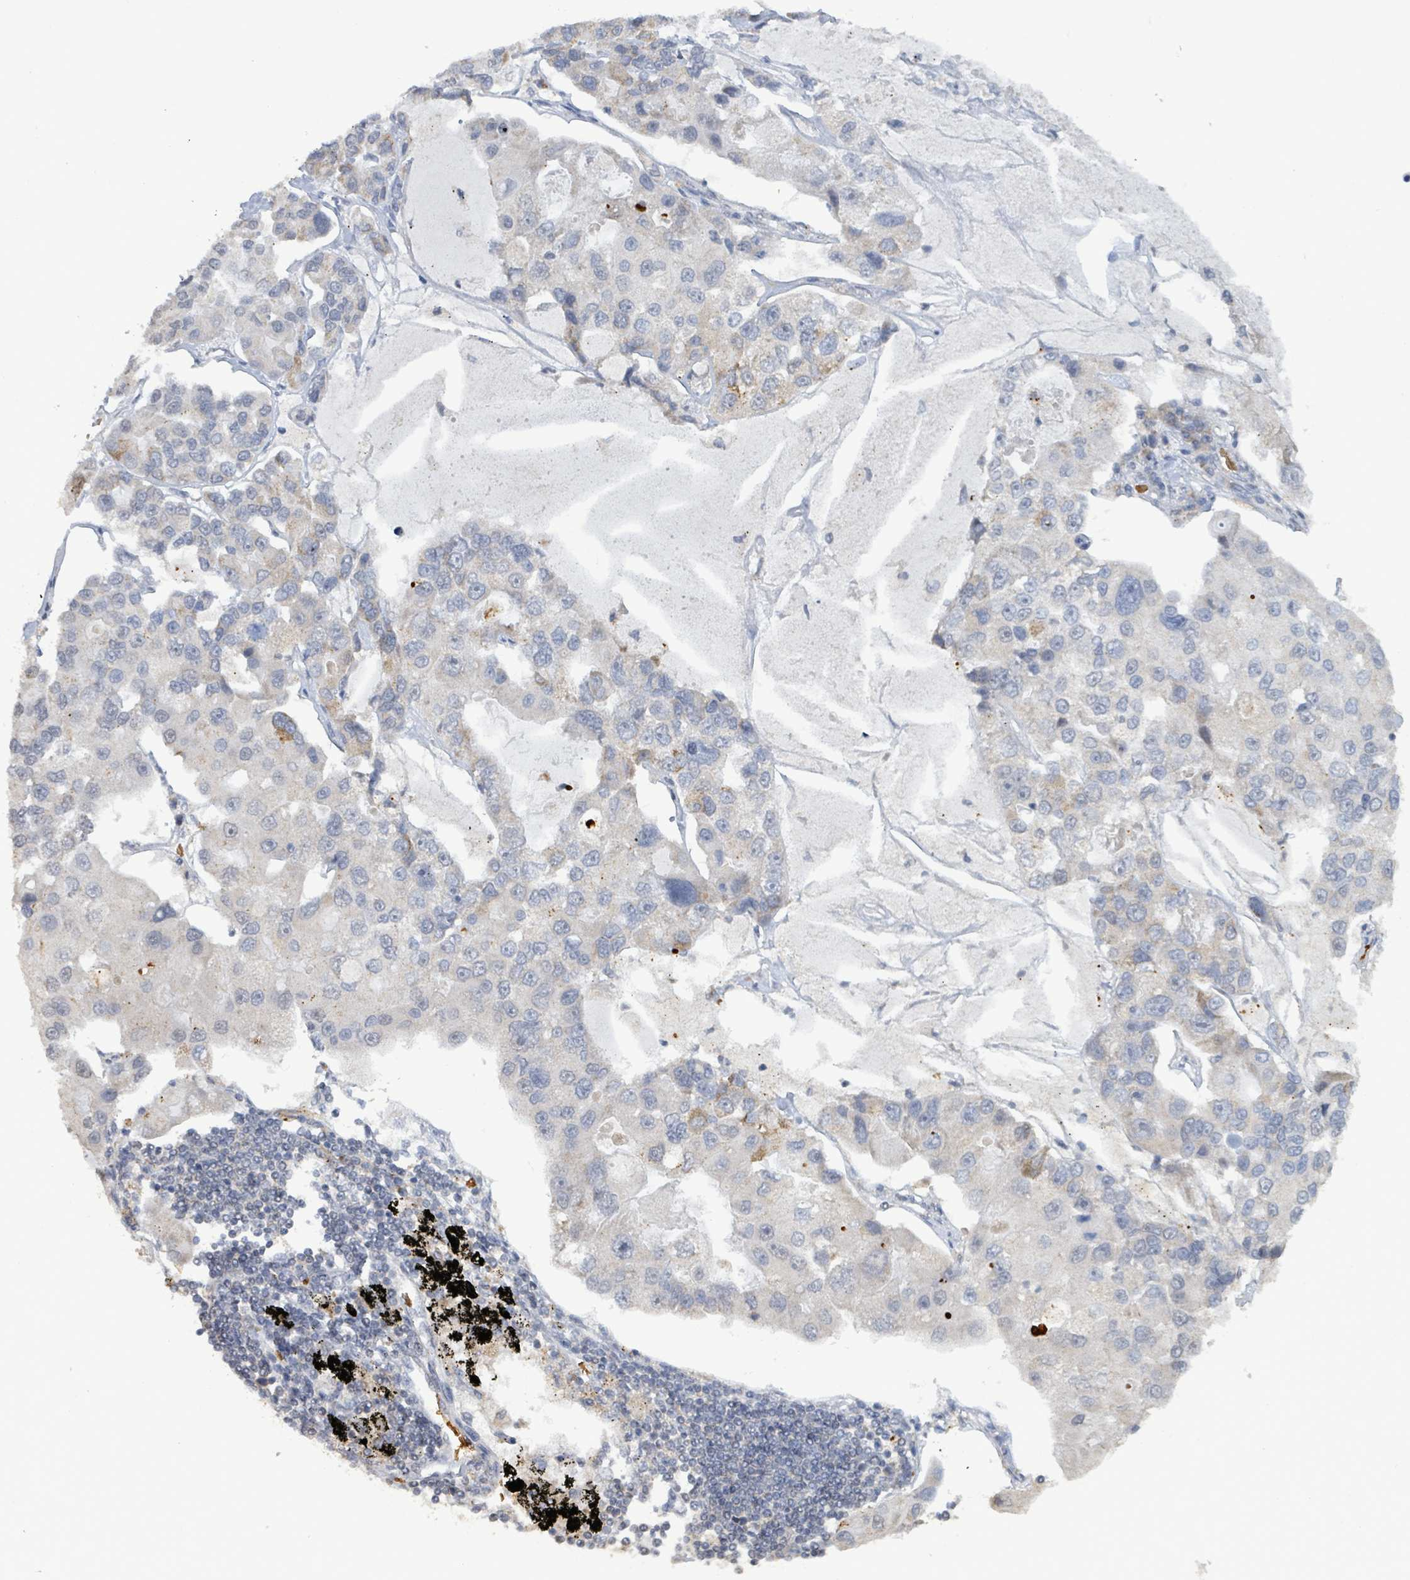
{"staining": {"intensity": "weak", "quantity": "25%-75%", "location": "cytoplasmic/membranous"}, "tissue": "lung cancer", "cell_type": "Tumor cells", "image_type": "cancer", "snomed": [{"axis": "morphology", "description": "Adenocarcinoma, NOS"}, {"axis": "topography", "description": "Lung"}], "caption": "A histopathology image of adenocarcinoma (lung) stained for a protein exhibits weak cytoplasmic/membranous brown staining in tumor cells.", "gene": "SEBOX", "patient": {"sex": "female", "age": 54}}